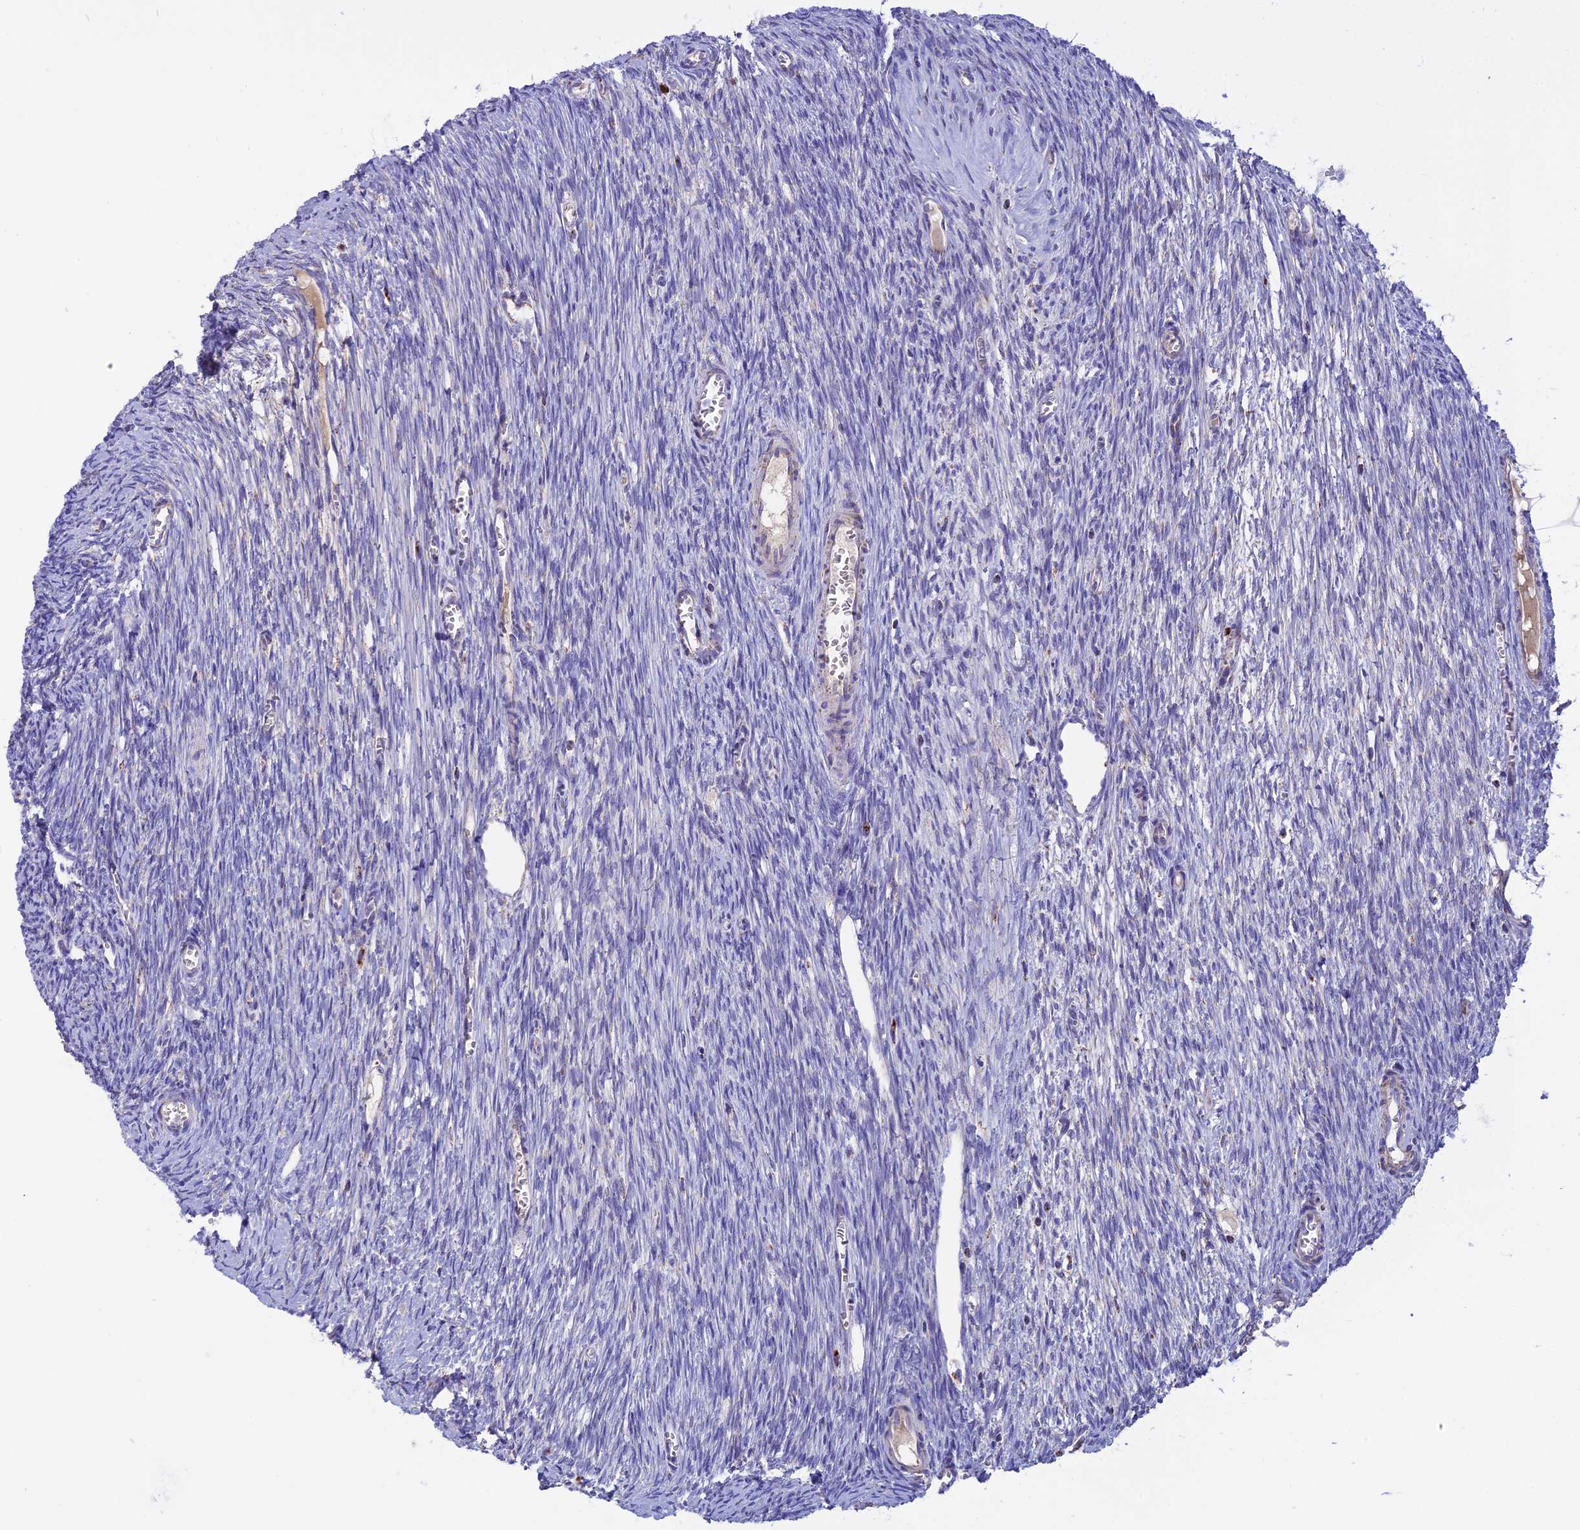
{"staining": {"intensity": "negative", "quantity": "none", "location": "none"}, "tissue": "ovary", "cell_type": "Ovarian stroma cells", "image_type": "normal", "snomed": [{"axis": "morphology", "description": "Normal tissue, NOS"}, {"axis": "topography", "description": "Ovary"}], "caption": "Immunohistochemistry of unremarkable human ovary reveals no staining in ovarian stroma cells.", "gene": "KCNG1", "patient": {"sex": "female", "age": 44}}